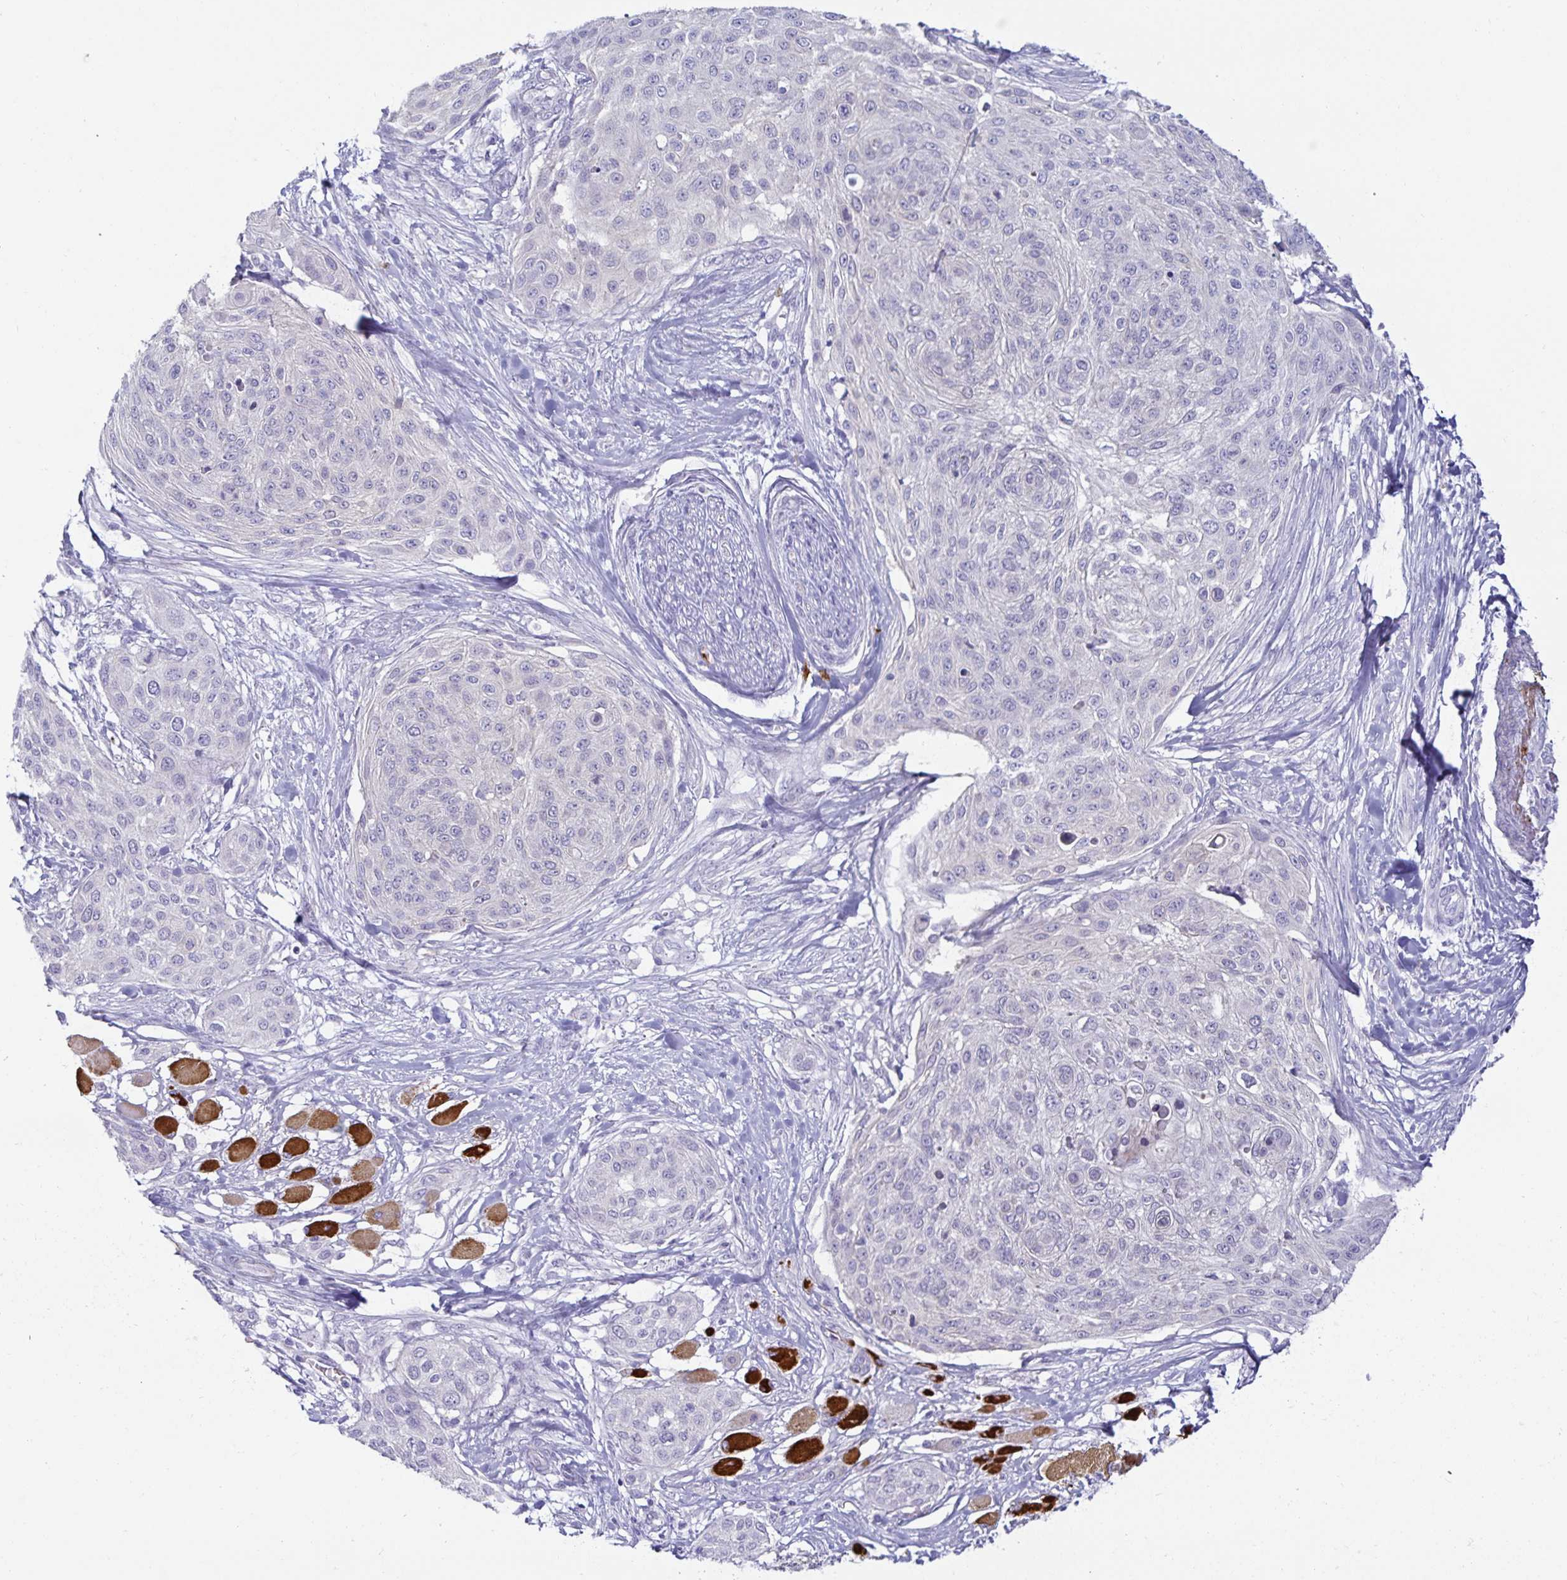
{"staining": {"intensity": "negative", "quantity": "none", "location": "none"}, "tissue": "skin cancer", "cell_type": "Tumor cells", "image_type": "cancer", "snomed": [{"axis": "morphology", "description": "Squamous cell carcinoma, NOS"}, {"axis": "topography", "description": "Skin"}], "caption": "The immunohistochemistry histopathology image has no significant positivity in tumor cells of skin squamous cell carcinoma tissue.", "gene": "MON2", "patient": {"sex": "female", "age": 87}}